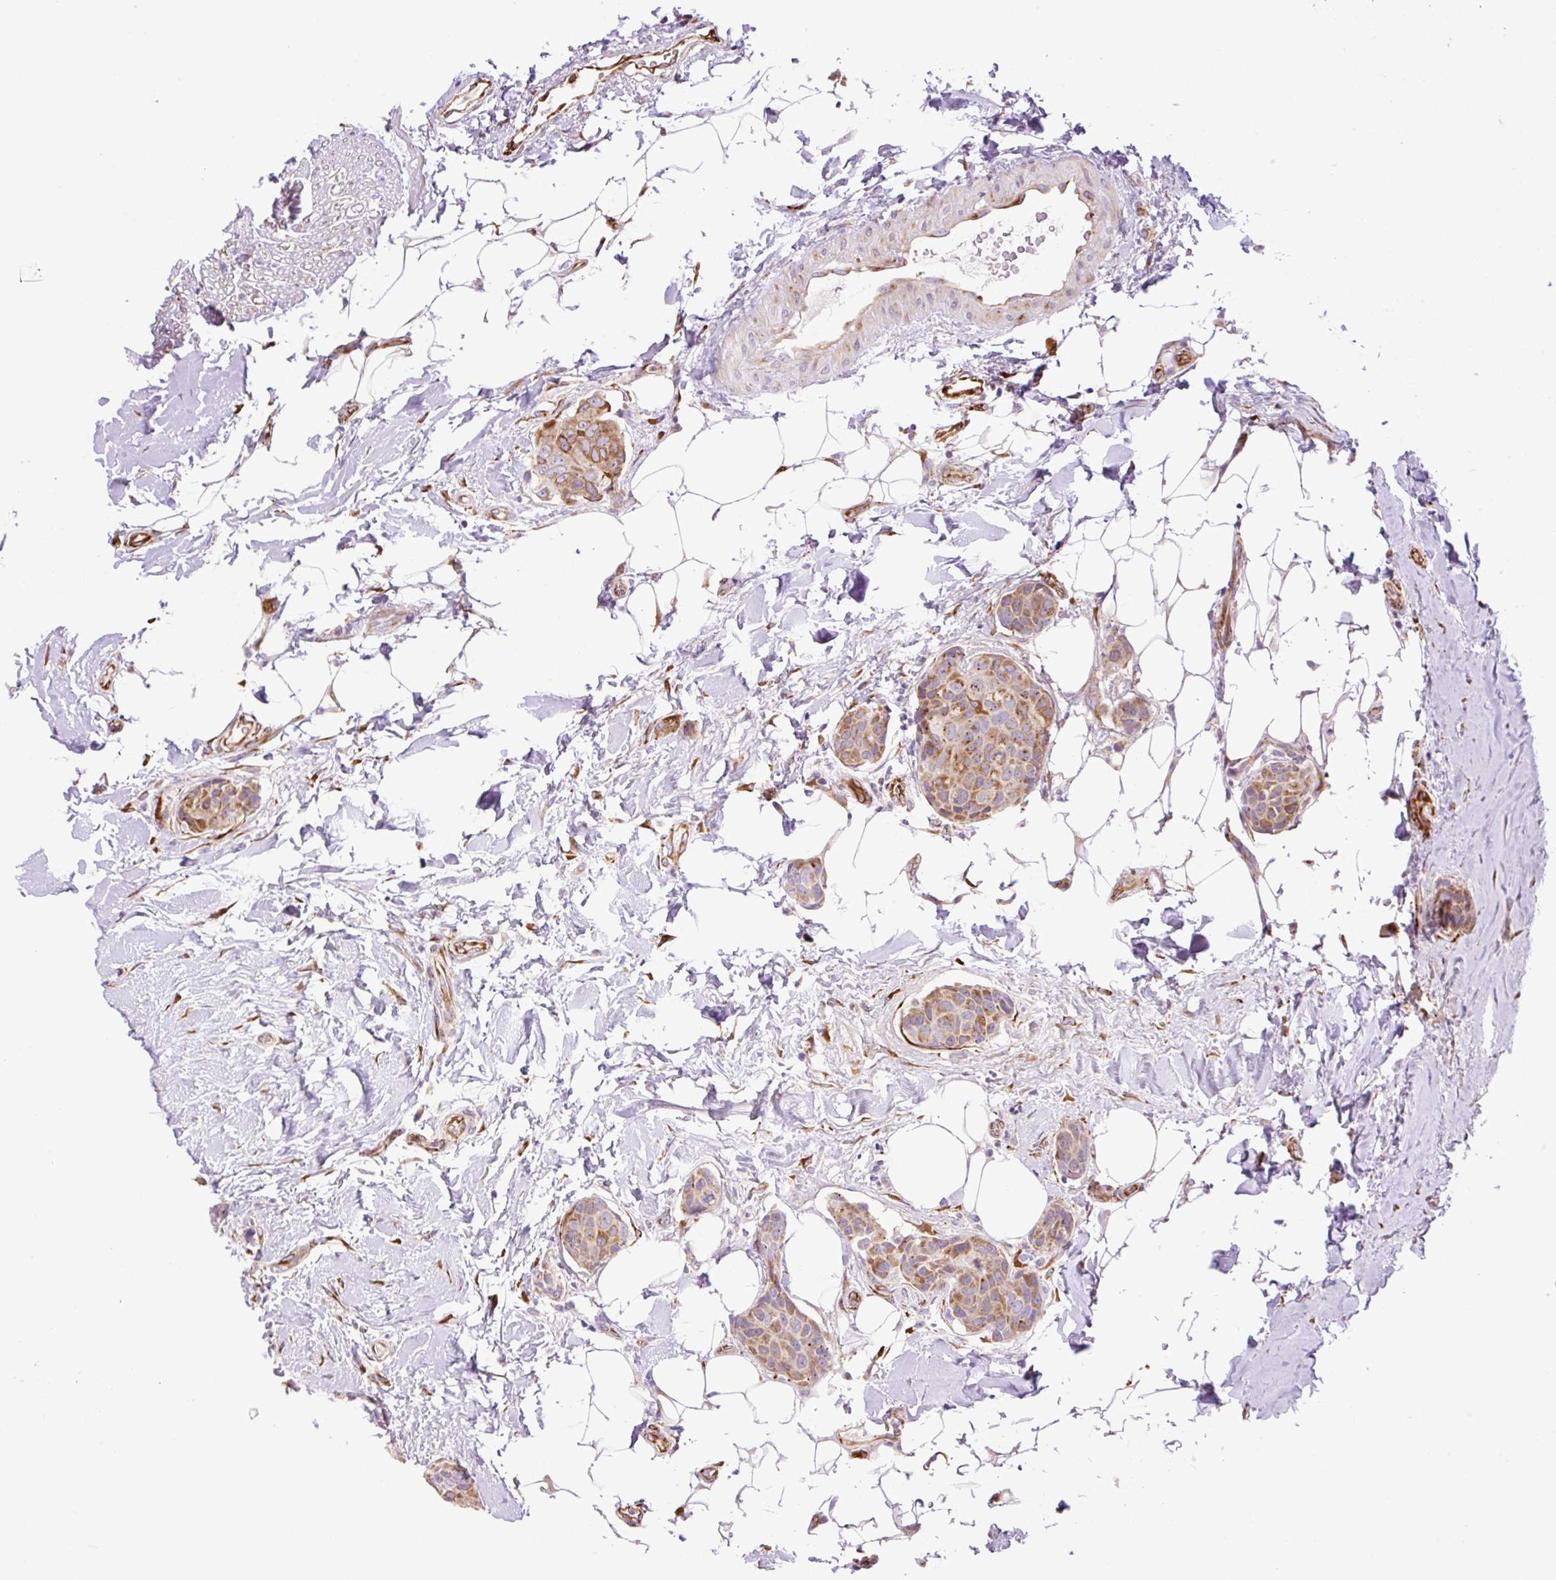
{"staining": {"intensity": "moderate", "quantity": ">75%", "location": "cytoplasmic/membranous"}, "tissue": "breast cancer", "cell_type": "Tumor cells", "image_type": "cancer", "snomed": [{"axis": "morphology", "description": "Duct carcinoma"}, {"axis": "topography", "description": "Breast"}, {"axis": "topography", "description": "Lymph node"}], "caption": "Immunohistochemical staining of human infiltrating ductal carcinoma (breast) displays moderate cytoplasmic/membranous protein expression in about >75% of tumor cells. Ihc stains the protein of interest in brown and the nuclei are stained blue.", "gene": "RAB30", "patient": {"sex": "female", "age": 80}}